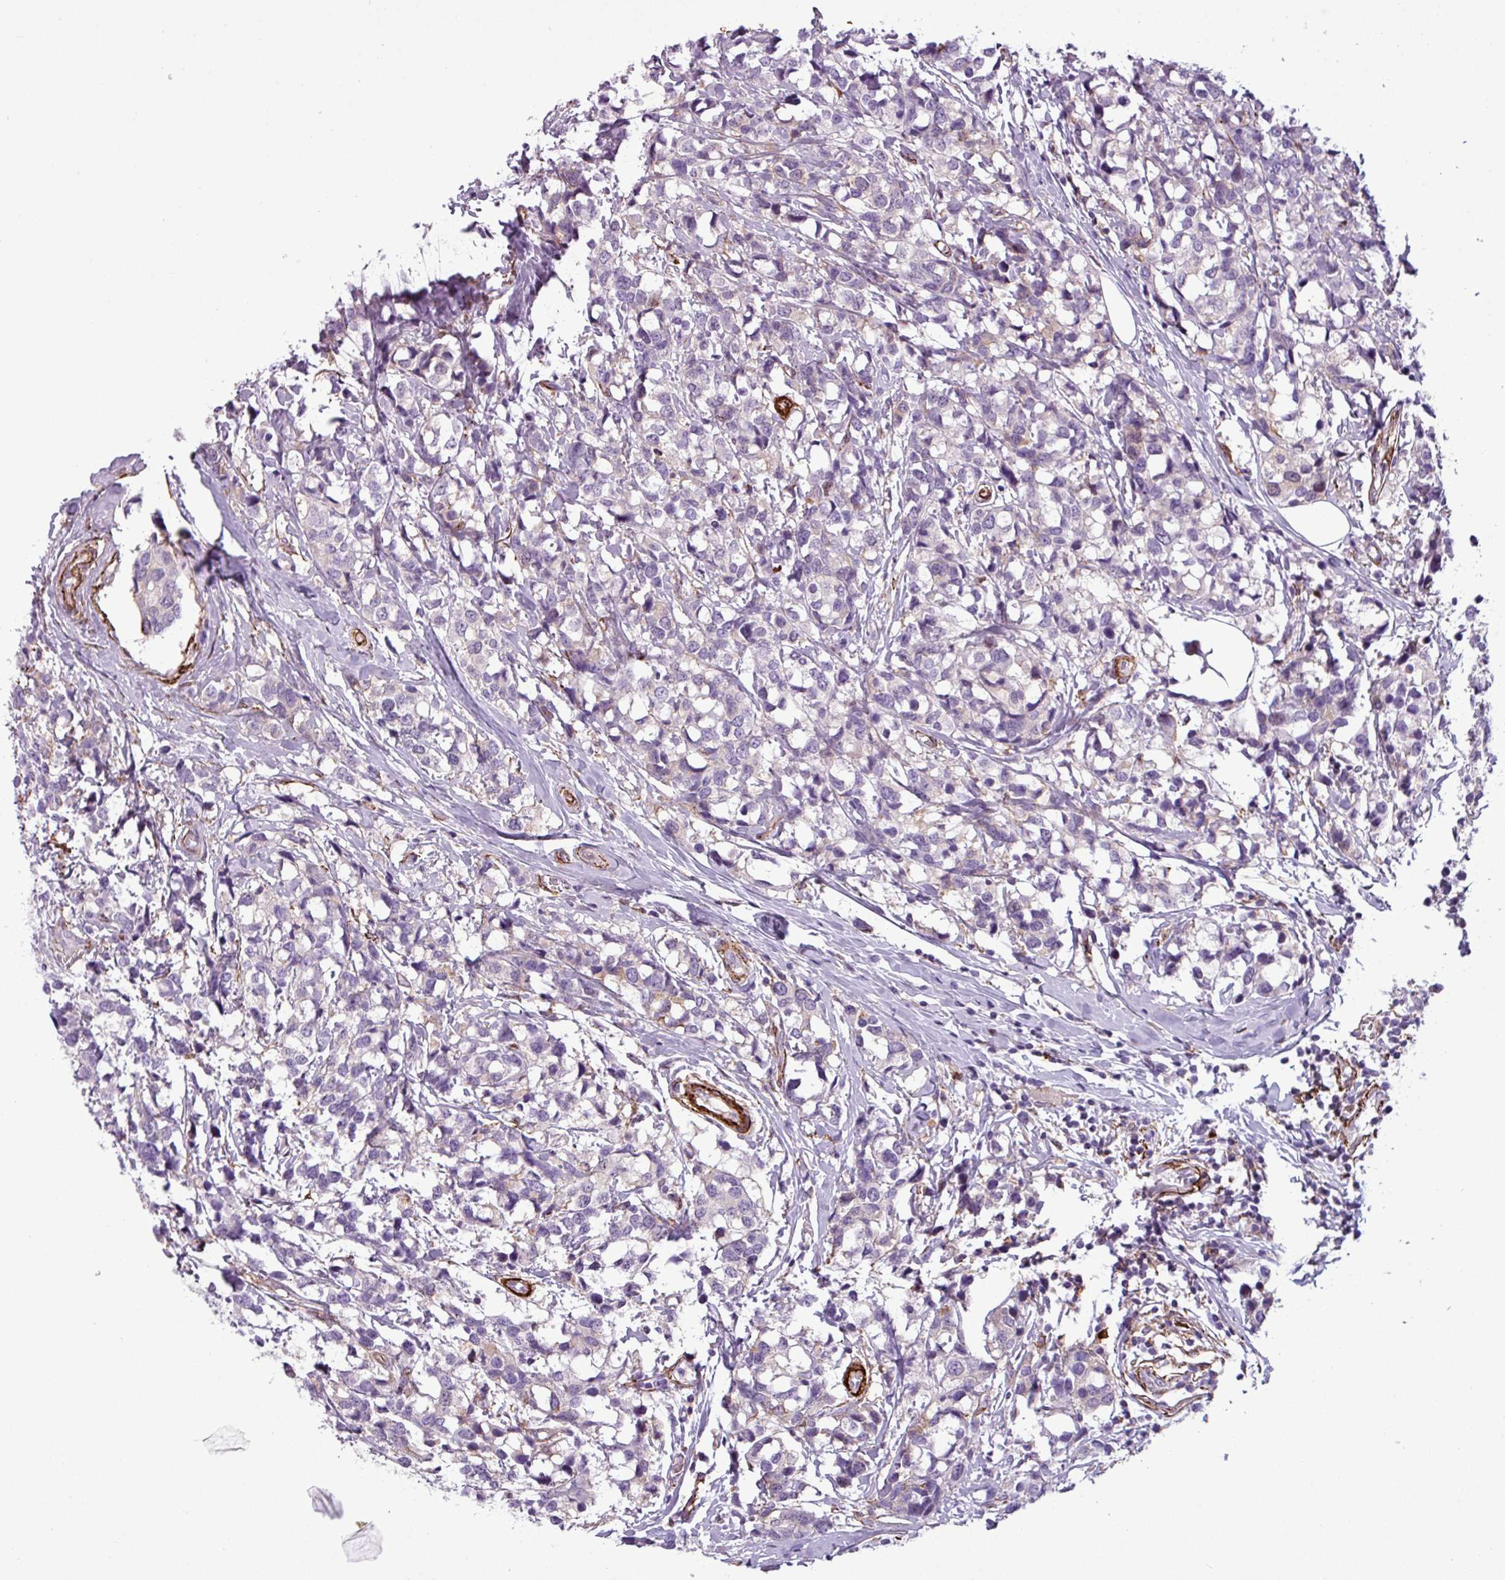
{"staining": {"intensity": "negative", "quantity": "none", "location": "none"}, "tissue": "breast cancer", "cell_type": "Tumor cells", "image_type": "cancer", "snomed": [{"axis": "morphology", "description": "Lobular carcinoma"}, {"axis": "topography", "description": "Breast"}], "caption": "An immunohistochemistry (IHC) micrograph of lobular carcinoma (breast) is shown. There is no staining in tumor cells of lobular carcinoma (breast). (DAB (3,3'-diaminobenzidine) immunohistochemistry (IHC) with hematoxylin counter stain).", "gene": "ATP10A", "patient": {"sex": "female", "age": 59}}